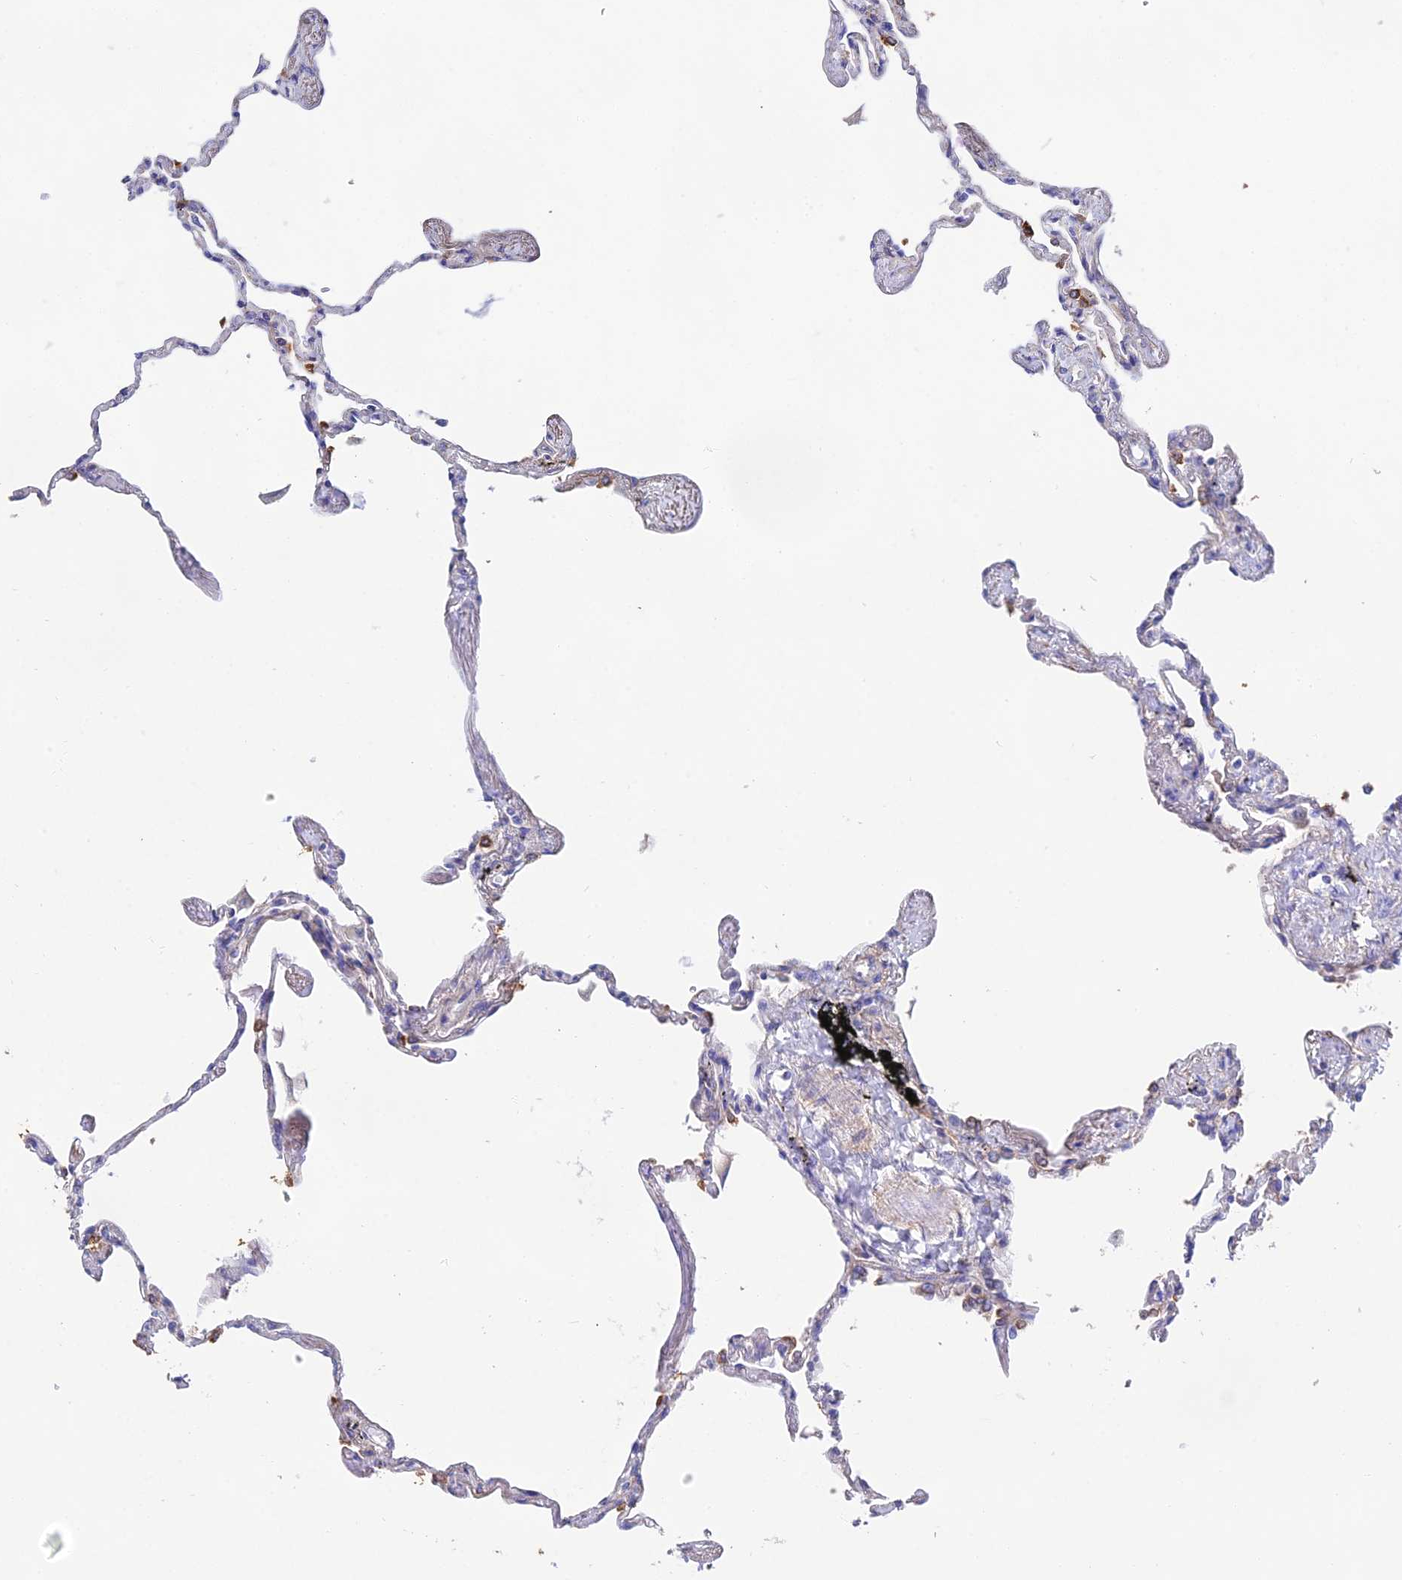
{"staining": {"intensity": "moderate", "quantity": "25%-75%", "location": "cytoplasmic/membranous"}, "tissue": "lung", "cell_type": "Alveolar cells", "image_type": "normal", "snomed": [{"axis": "morphology", "description": "Normal tissue, NOS"}, {"axis": "topography", "description": "Lung"}], "caption": "The image reveals staining of benign lung, revealing moderate cytoplasmic/membranous protein staining (brown color) within alveolar cells.", "gene": "PPP2R2A", "patient": {"sex": "female", "age": 67}}